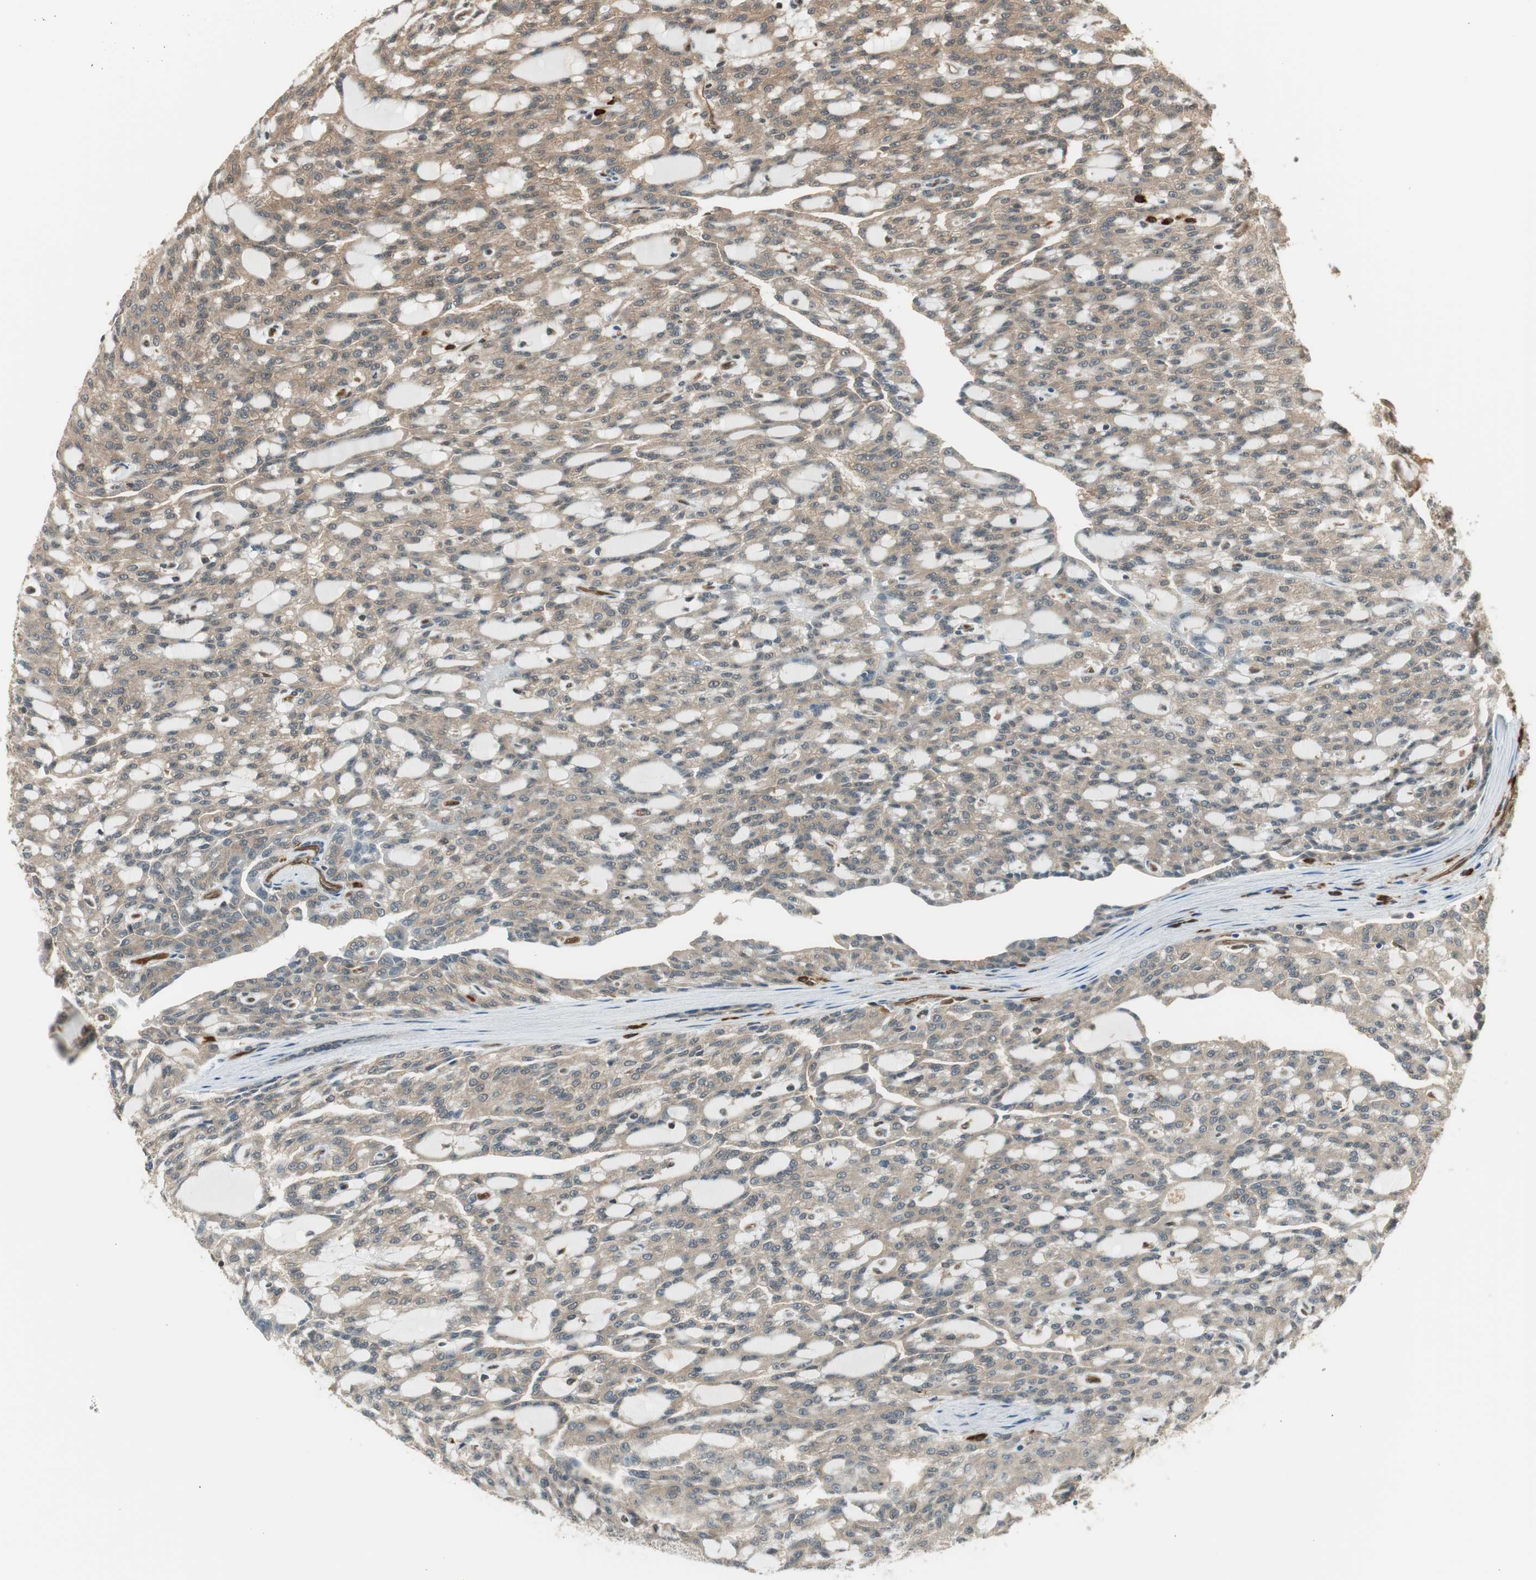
{"staining": {"intensity": "weak", "quantity": ">75%", "location": "cytoplasmic/membranous"}, "tissue": "renal cancer", "cell_type": "Tumor cells", "image_type": "cancer", "snomed": [{"axis": "morphology", "description": "Adenocarcinoma, NOS"}, {"axis": "topography", "description": "Kidney"}], "caption": "The image reveals a brown stain indicating the presence of a protein in the cytoplasmic/membranous of tumor cells in renal adenocarcinoma.", "gene": "SERPINB6", "patient": {"sex": "male", "age": 63}}